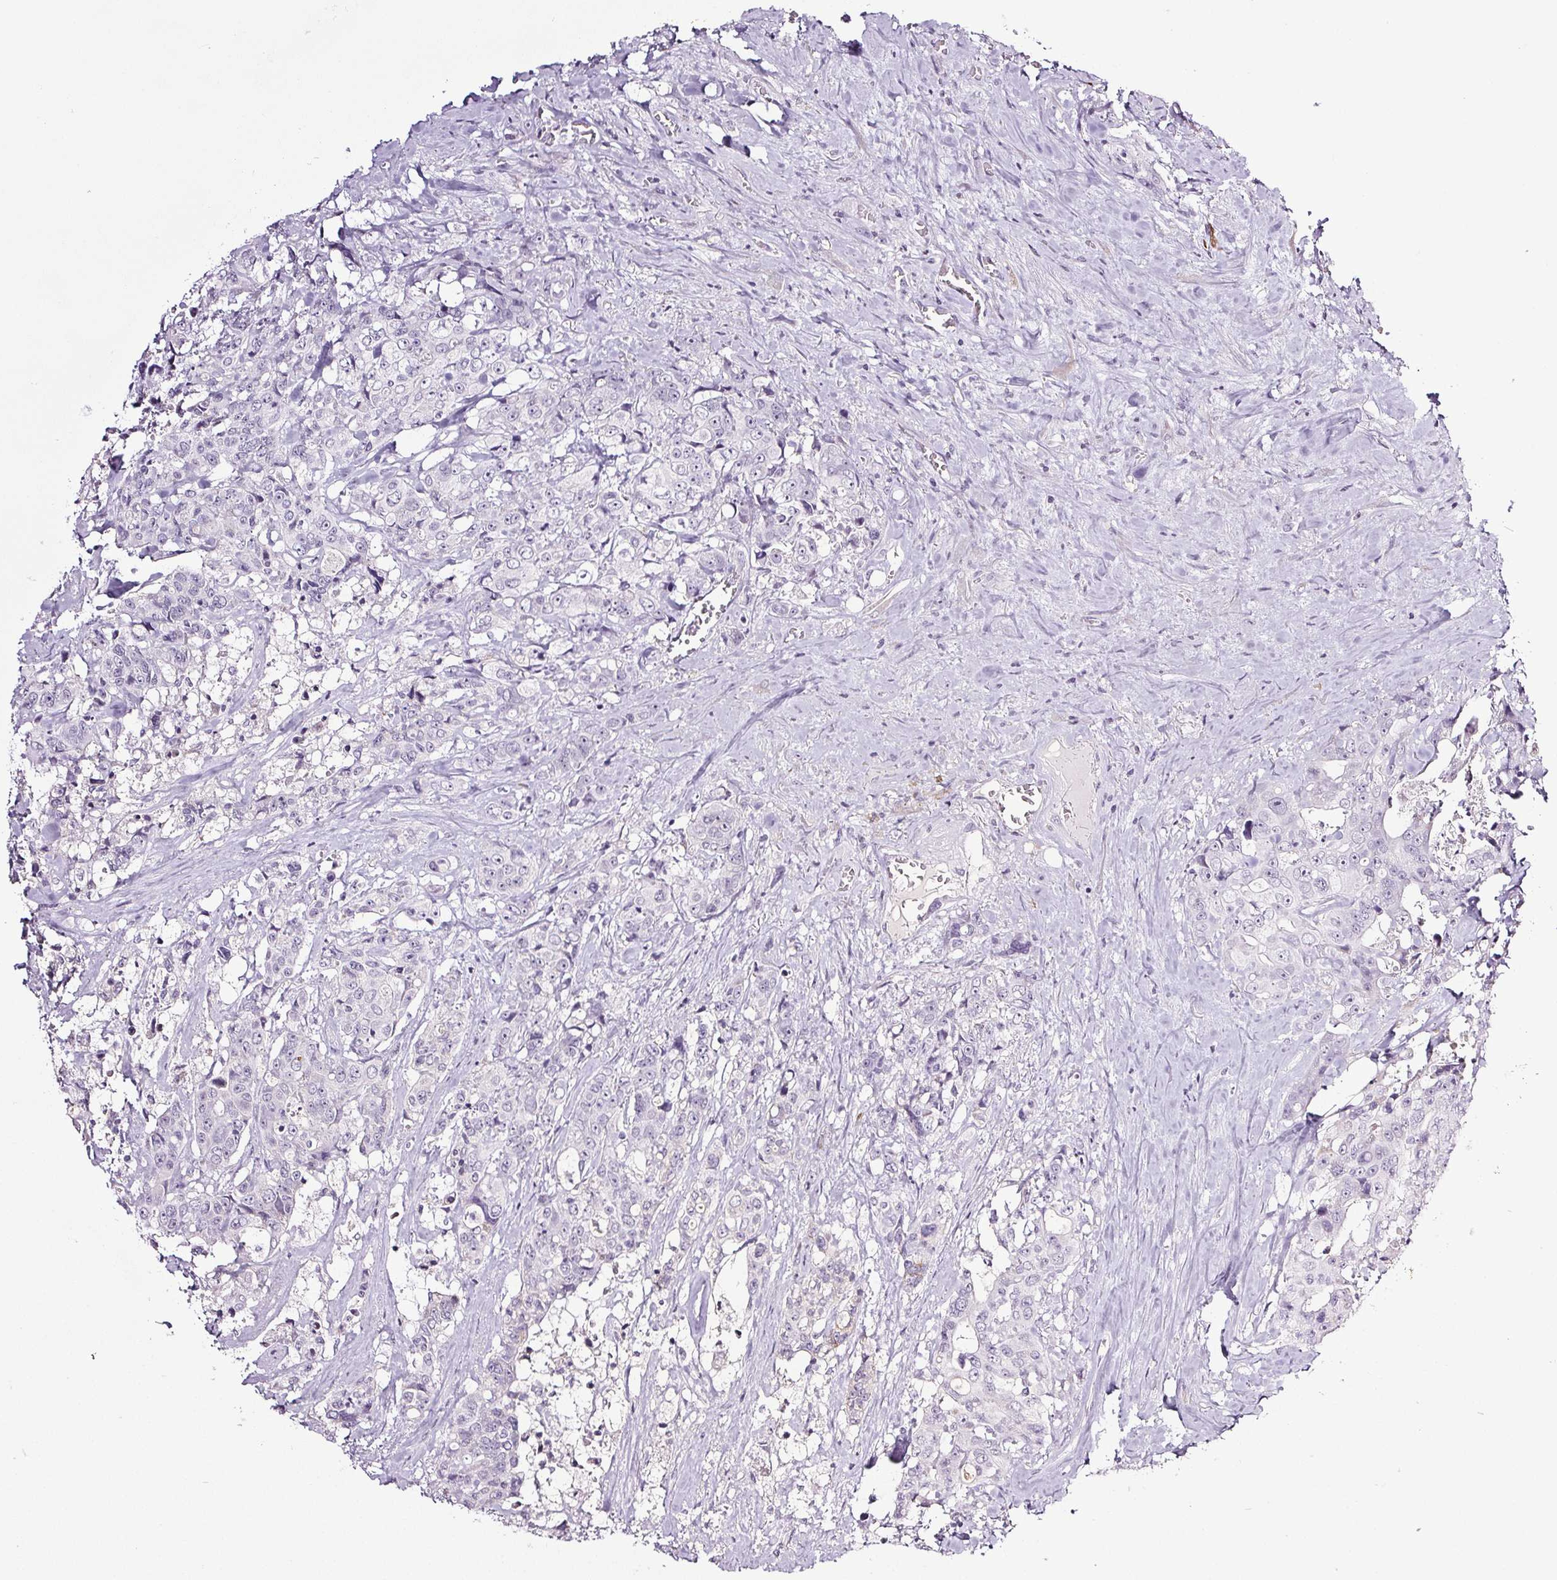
{"staining": {"intensity": "negative", "quantity": "none", "location": "none"}, "tissue": "colorectal cancer", "cell_type": "Tumor cells", "image_type": "cancer", "snomed": [{"axis": "morphology", "description": "Adenocarcinoma, NOS"}, {"axis": "topography", "description": "Rectum"}], "caption": "Immunohistochemical staining of human colorectal cancer demonstrates no significant staining in tumor cells.", "gene": "COL7A1", "patient": {"sex": "female", "age": 62}}